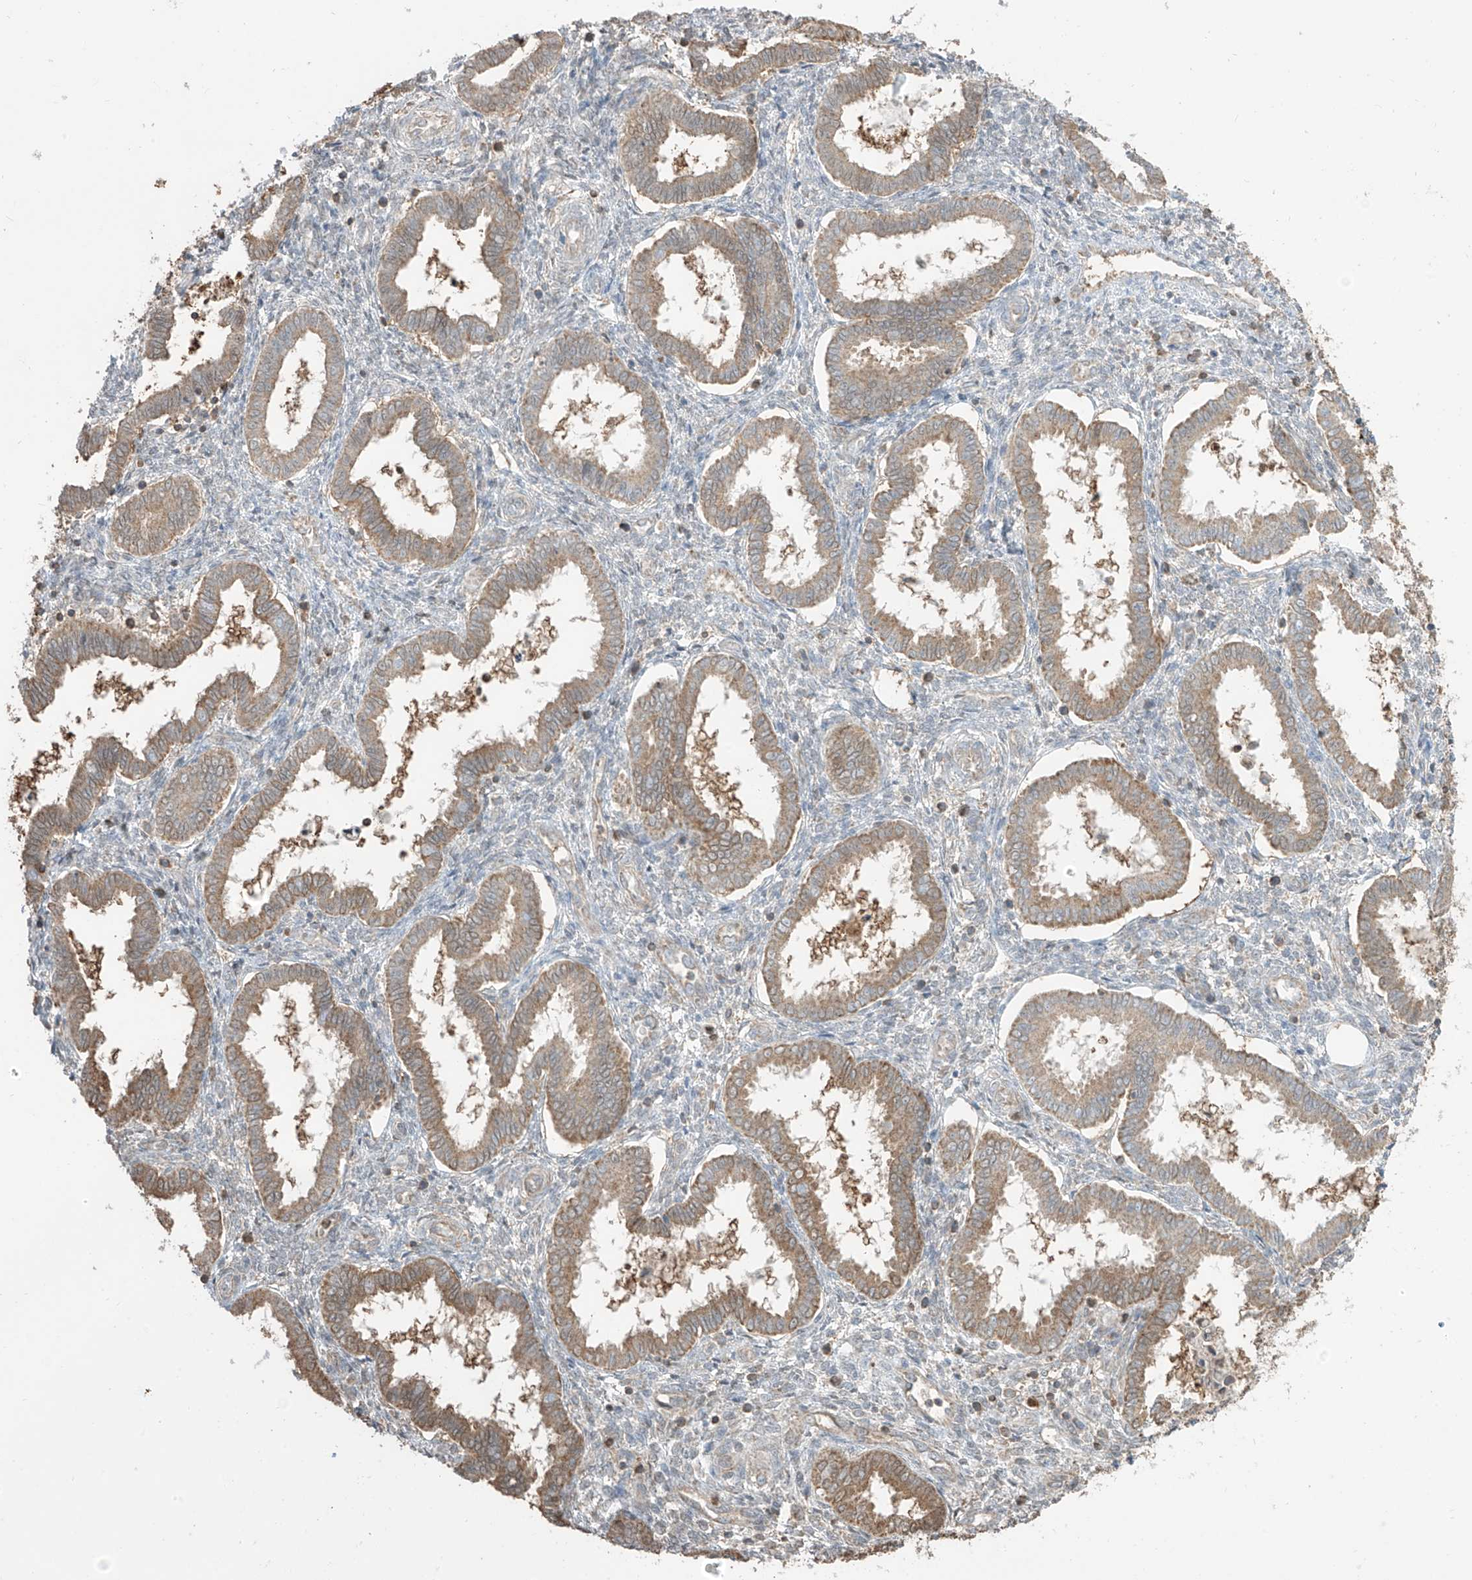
{"staining": {"intensity": "weak", "quantity": "<25%", "location": "cytoplasmic/membranous"}, "tissue": "endometrium", "cell_type": "Cells in endometrial stroma", "image_type": "normal", "snomed": [{"axis": "morphology", "description": "Normal tissue, NOS"}, {"axis": "topography", "description": "Endometrium"}], "caption": "Cells in endometrial stroma are negative for brown protein staining in unremarkable endometrium. The staining was performed using DAB (3,3'-diaminobenzidine) to visualize the protein expression in brown, while the nuclei were stained in blue with hematoxylin (Magnification: 20x).", "gene": "ETHE1", "patient": {"sex": "female", "age": 24}}